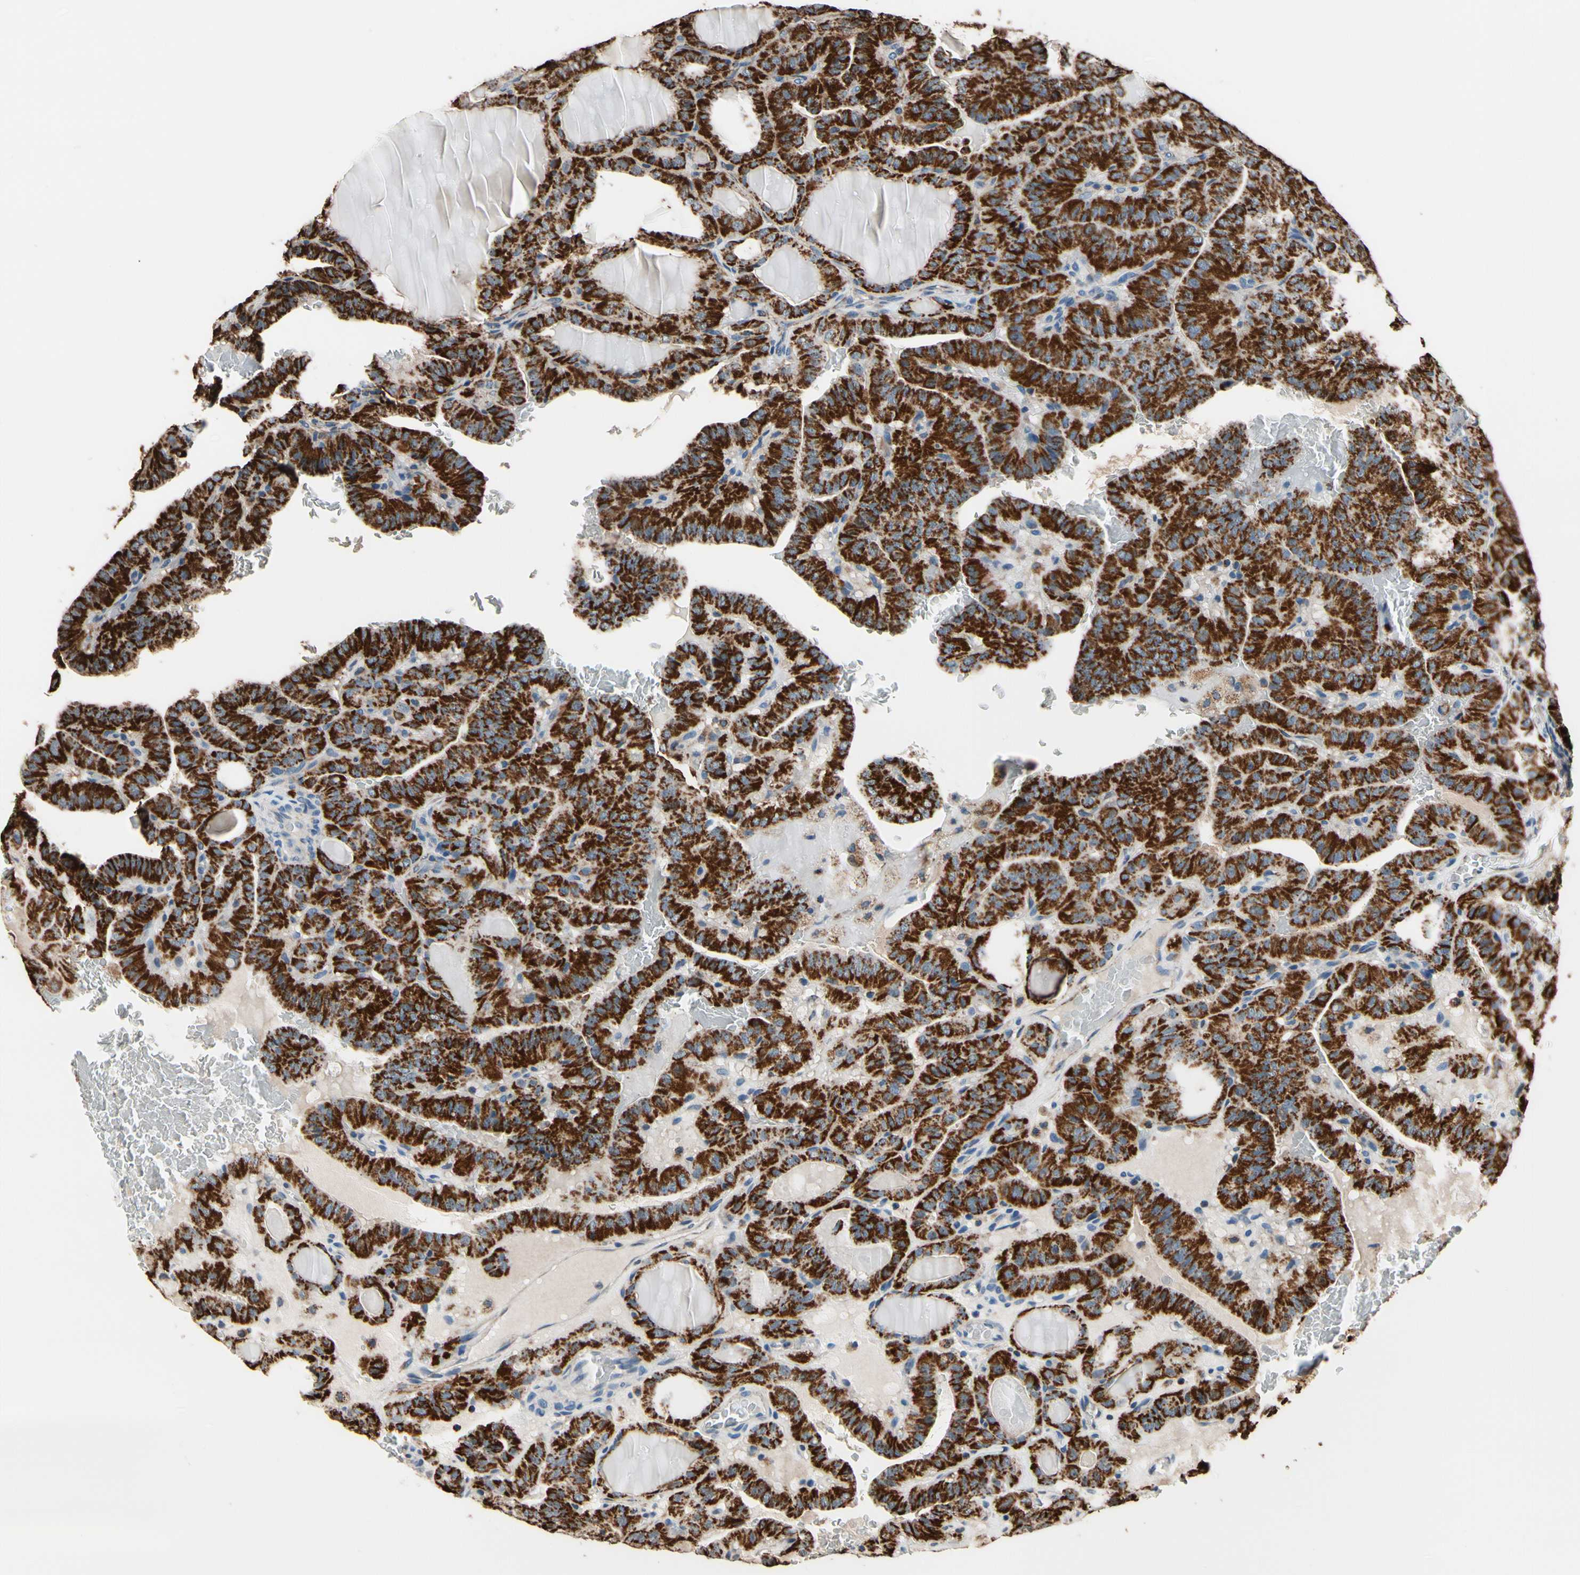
{"staining": {"intensity": "strong", "quantity": ">75%", "location": "cytoplasmic/membranous"}, "tissue": "thyroid cancer", "cell_type": "Tumor cells", "image_type": "cancer", "snomed": [{"axis": "morphology", "description": "Papillary adenocarcinoma, NOS"}, {"axis": "topography", "description": "Thyroid gland"}], "caption": "The immunohistochemical stain highlights strong cytoplasmic/membranous positivity in tumor cells of thyroid papillary adenocarcinoma tissue.", "gene": "TMEM176A", "patient": {"sex": "male", "age": 77}}